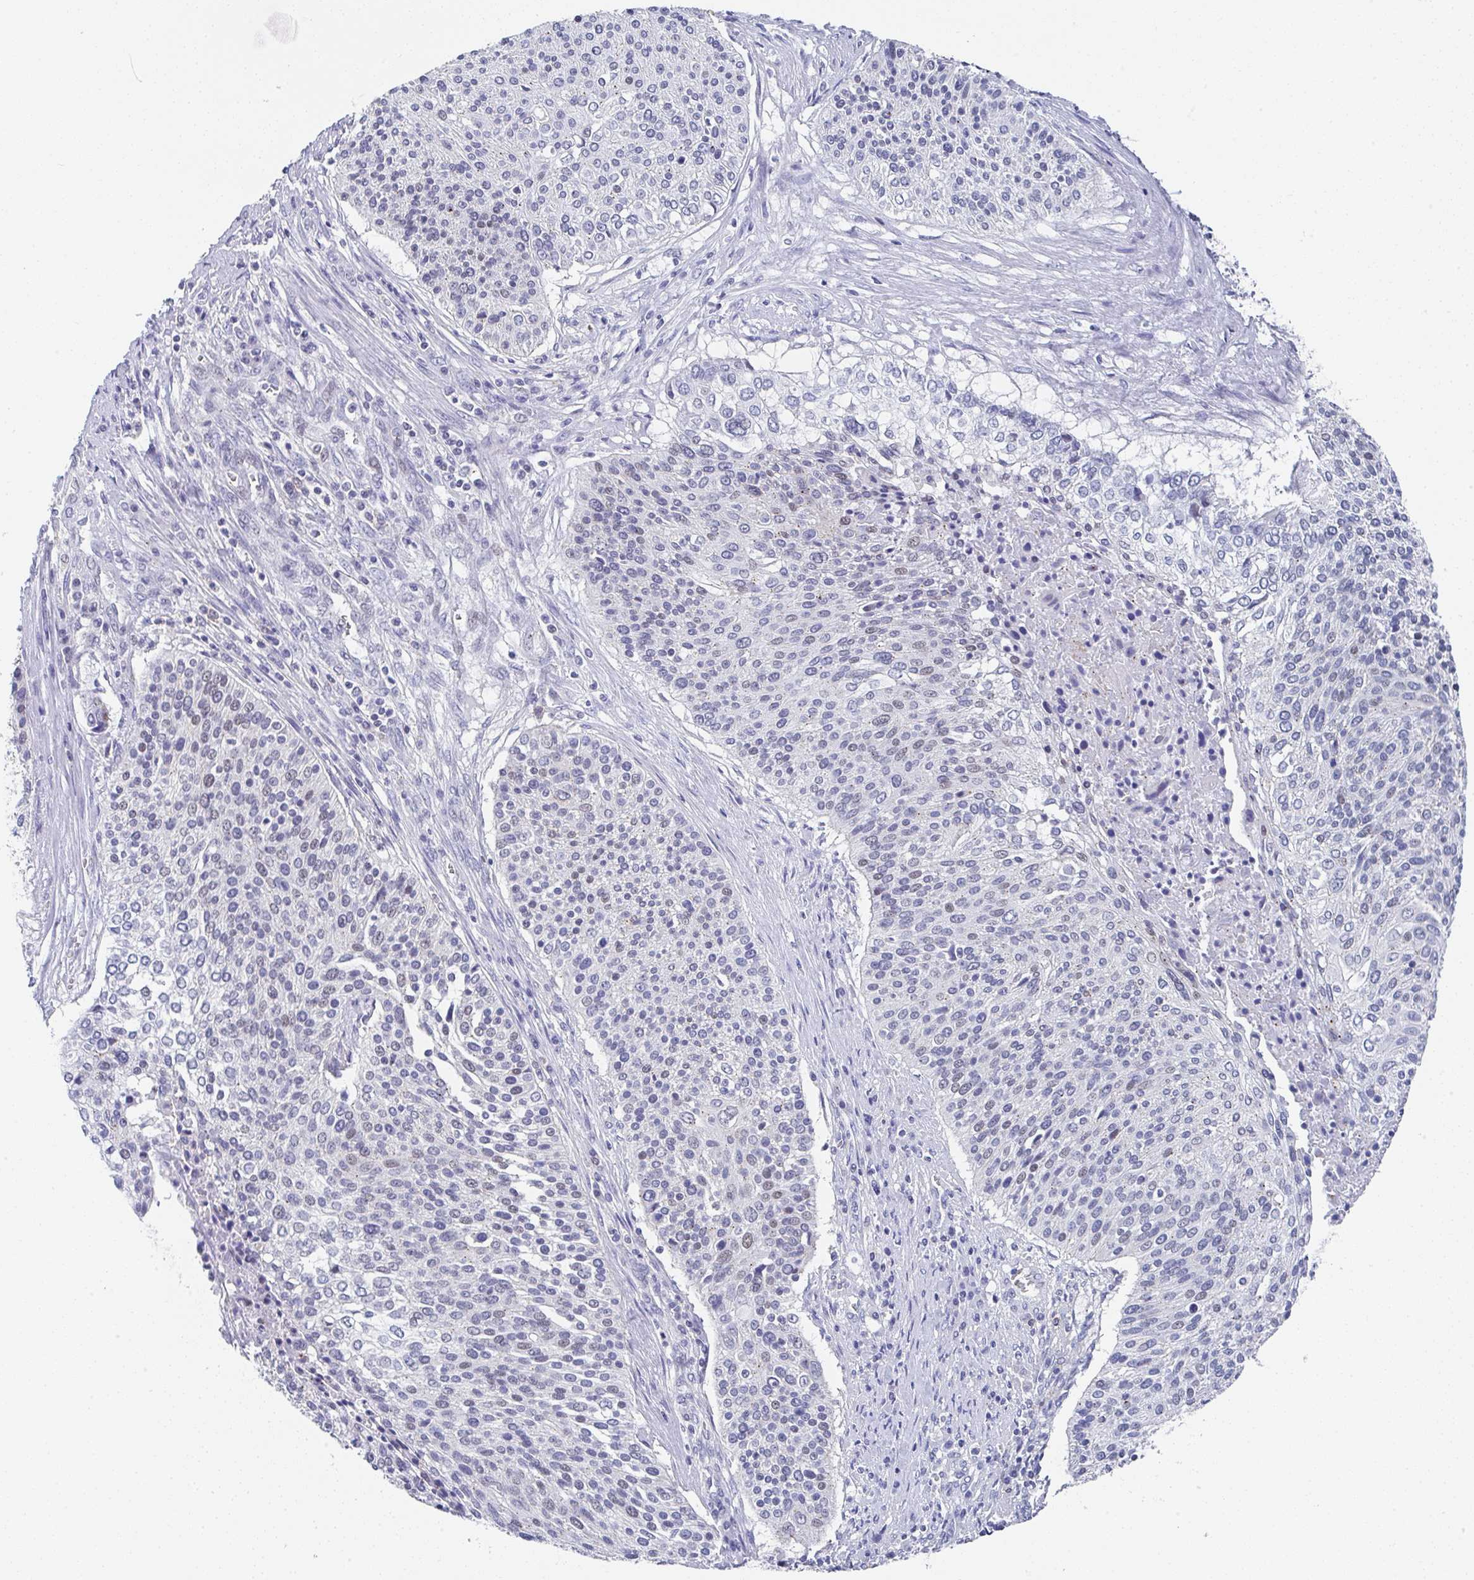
{"staining": {"intensity": "negative", "quantity": "none", "location": "none"}, "tissue": "cervical cancer", "cell_type": "Tumor cells", "image_type": "cancer", "snomed": [{"axis": "morphology", "description": "Squamous cell carcinoma, NOS"}, {"axis": "topography", "description": "Cervix"}], "caption": "An IHC image of cervical cancer is shown. There is no staining in tumor cells of cervical cancer. (IHC, brightfield microscopy, high magnification).", "gene": "TNFRSF8", "patient": {"sex": "female", "age": 31}}